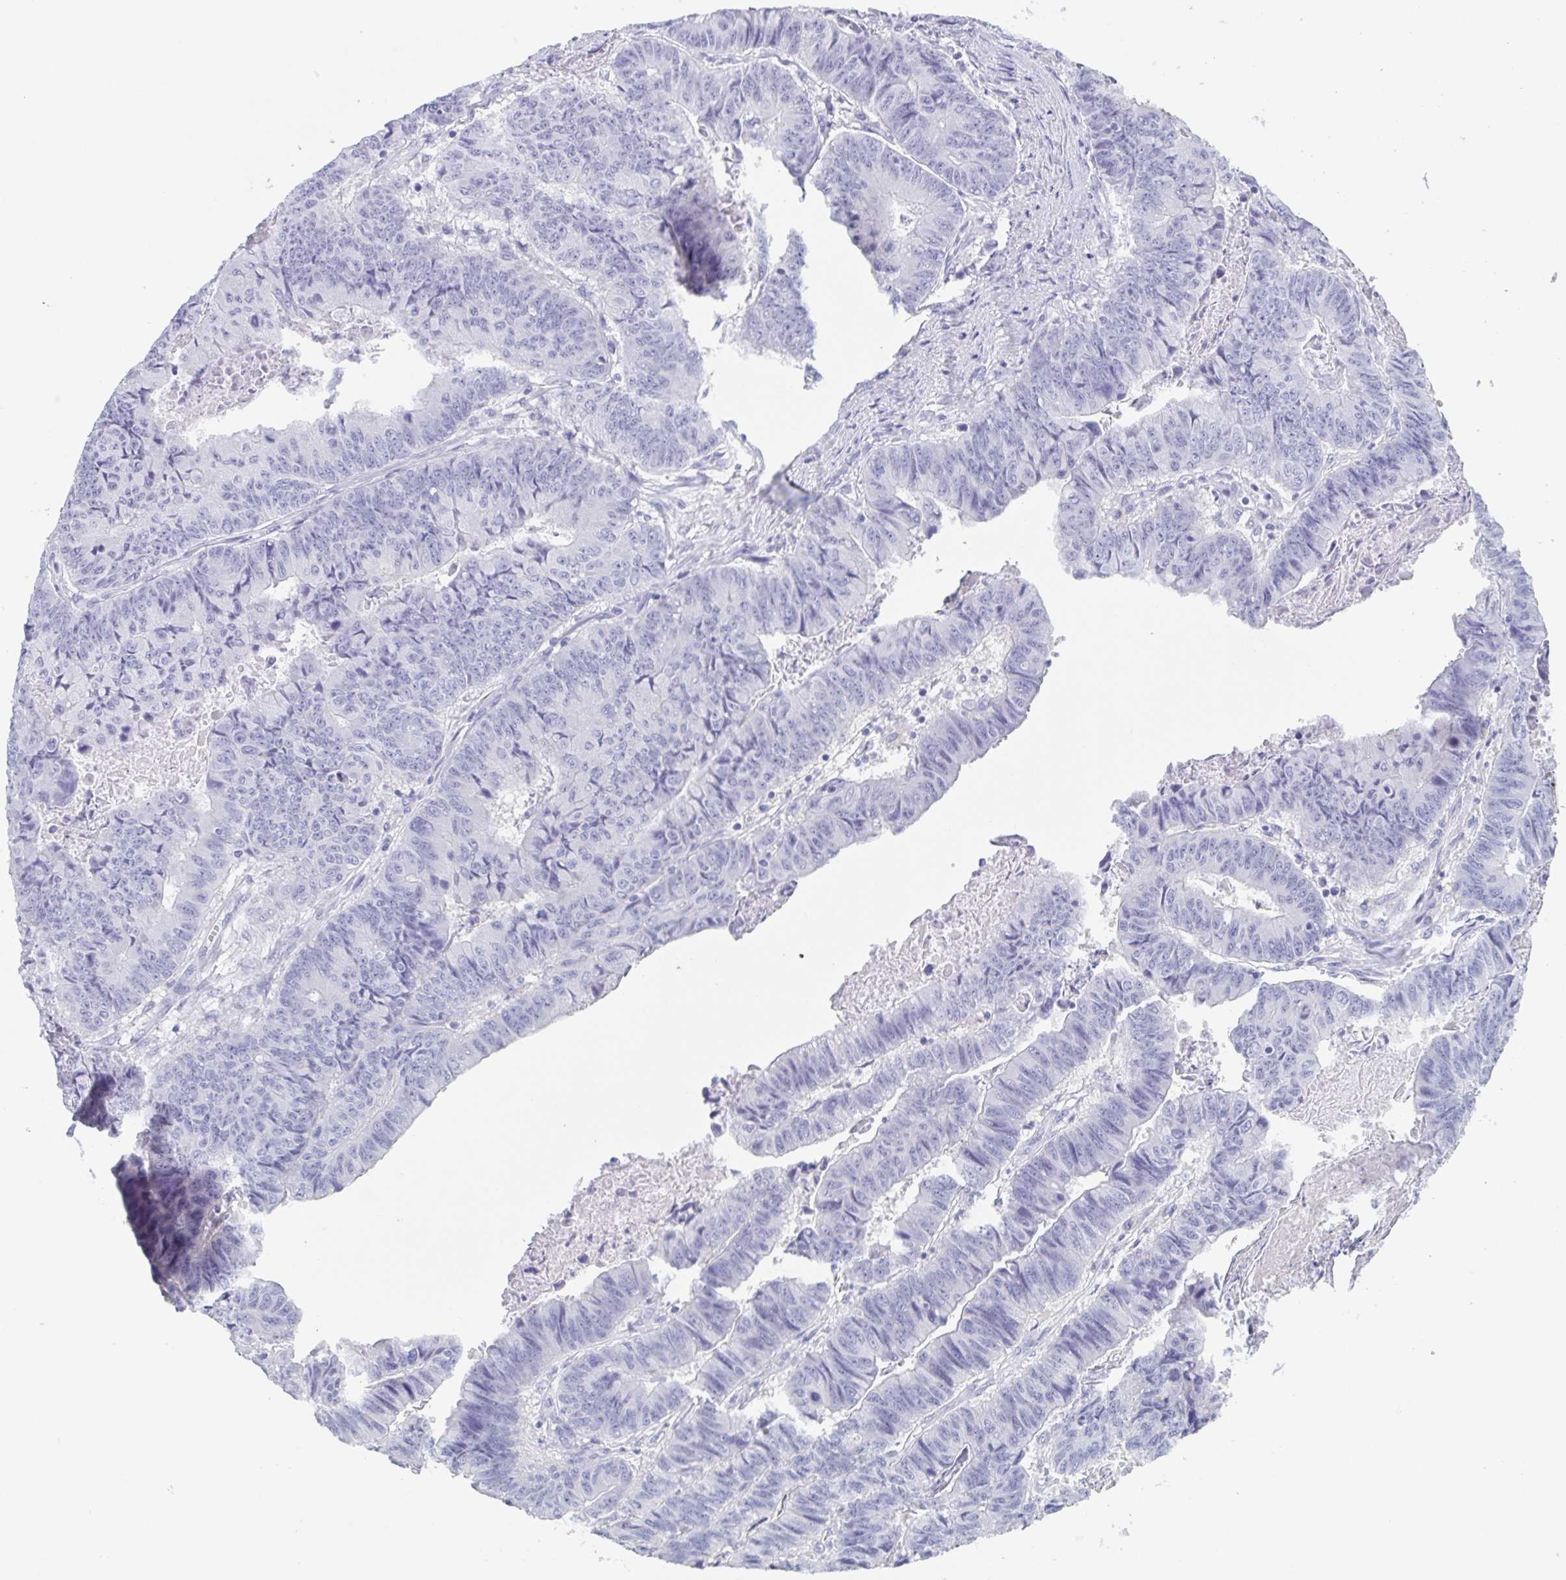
{"staining": {"intensity": "negative", "quantity": "none", "location": "none"}, "tissue": "stomach cancer", "cell_type": "Tumor cells", "image_type": "cancer", "snomed": [{"axis": "morphology", "description": "Adenocarcinoma, NOS"}, {"axis": "topography", "description": "Stomach, lower"}], "caption": "Protein analysis of adenocarcinoma (stomach) demonstrates no significant staining in tumor cells.", "gene": "TAGLN3", "patient": {"sex": "male", "age": 77}}